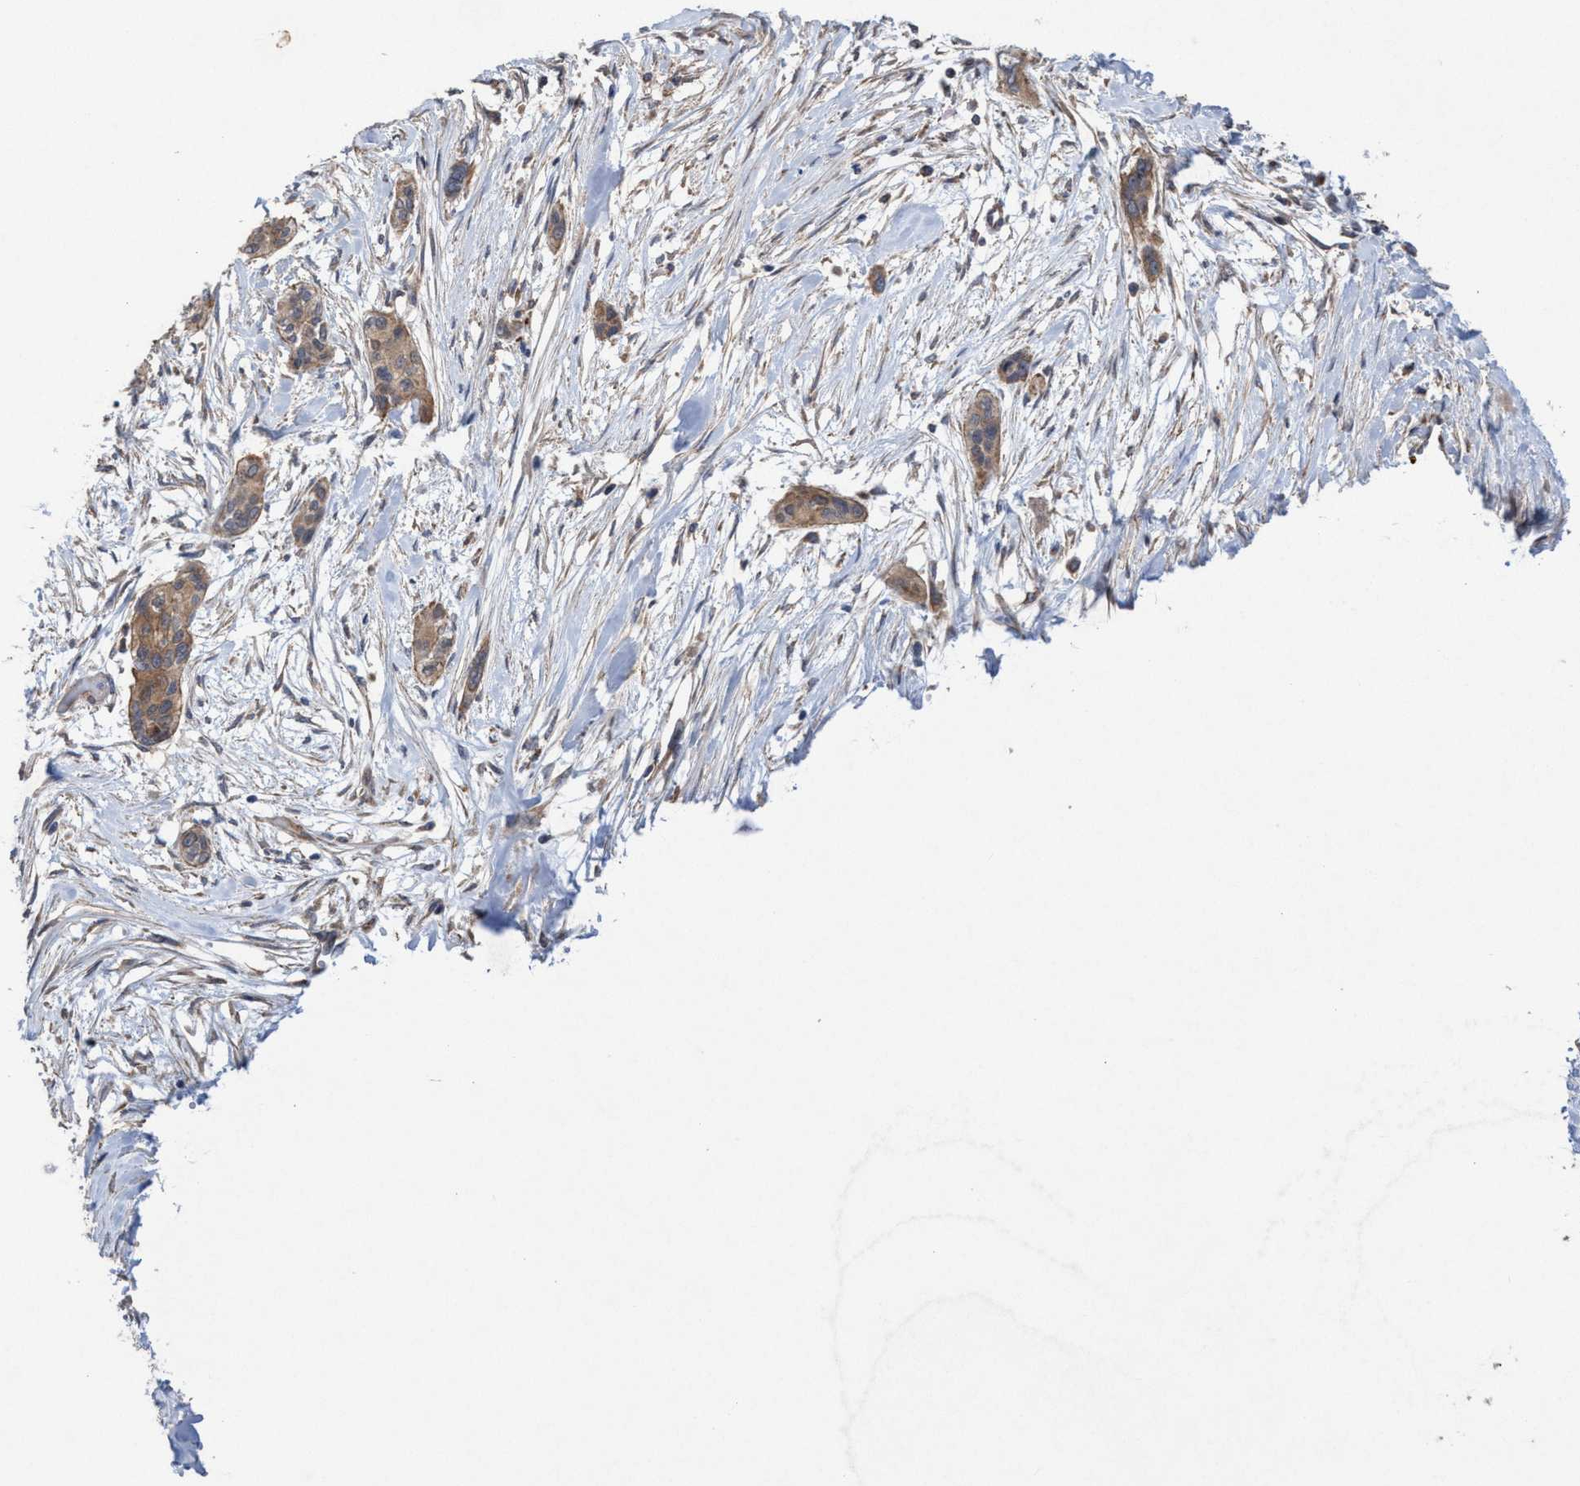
{"staining": {"intensity": "moderate", "quantity": ">75%", "location": "cytoplasmic/membranous"}, "tissue": "pancreatic cancer", "cell_type": "Tumor cells", "image_type": "cancer", "snomed": [{"axis": "morphology", "description": "Adenocarcinoma, NOS"}, {"axis": "topography", "description": "Pancreas"}], "caption": "Pancreatic cancer (adenocarcinoma) tissue shows moderate cytoplasmic/membranous expression in approximately >75% of tumor cells (Brightfield microscopy of DAB IHC at high magnification).", "gene": "P2RY14", "patient": {"sex": "female", "age": 60}}